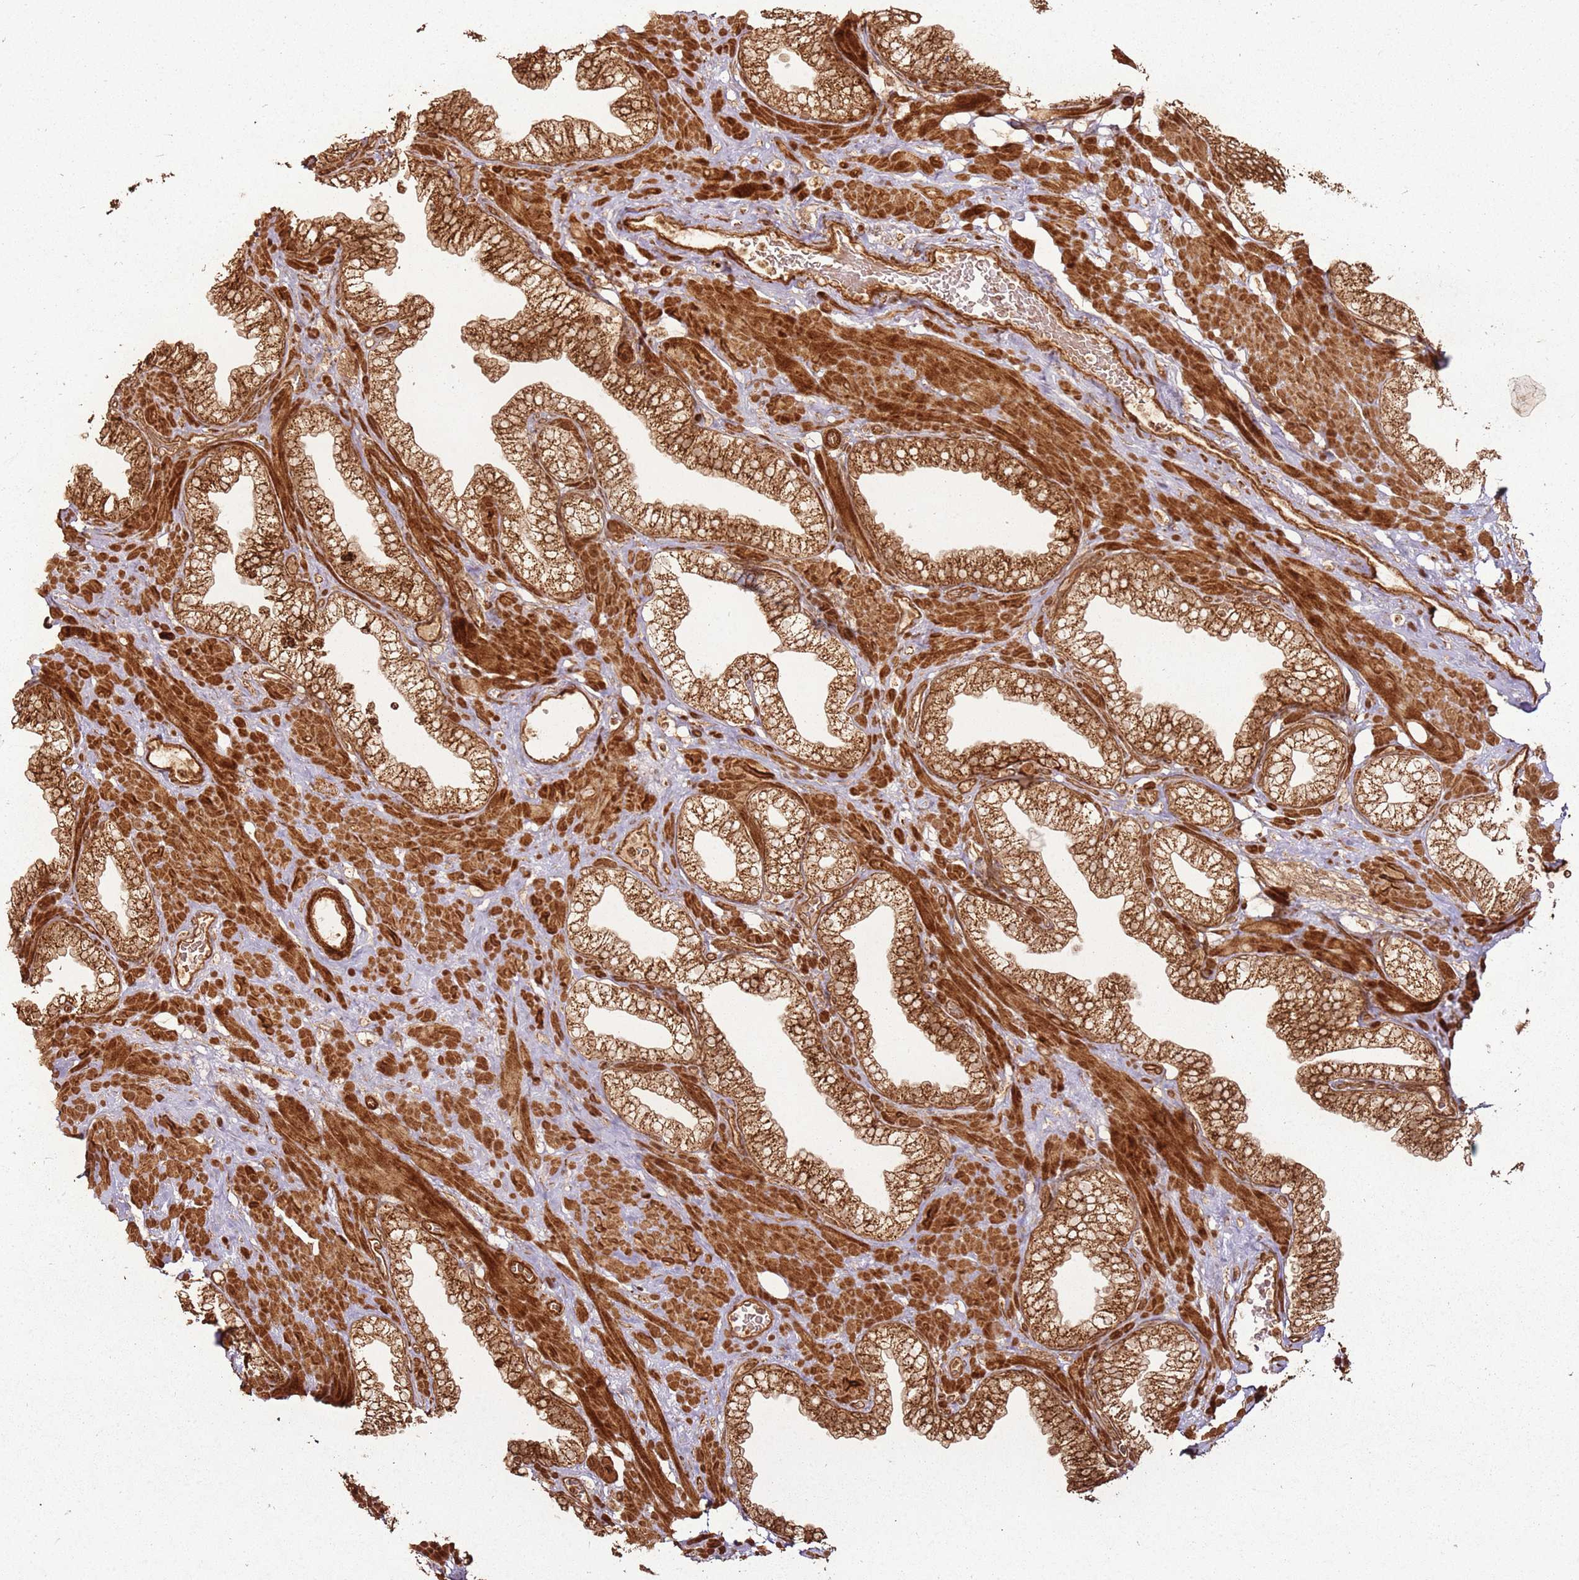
{"staining": {"intensity": "strong", "quantity": ">75%", "location": "cytoplasmic/membranous"}, "tissue": "prostate", "cell_type": "Glandular cells", "image_type": "normal", "snomed": [{"axis": "morphology", "description": "Normal tissue, NOS"}, {"axis": "morphology", "description": "Urothelial carcinoma, Low grade"}, {"axis": "topography", "description": "Urinary bladder"}, {"axis": "topography", "description": "Prostate"}], "caption": "Glandular cells show high levels of strong cytoplasmic/membranous expression in approximately >75% of cells in benign human prostate.", "gene": "MRPS6", "patient": {"sex": "male", "age": 60}}